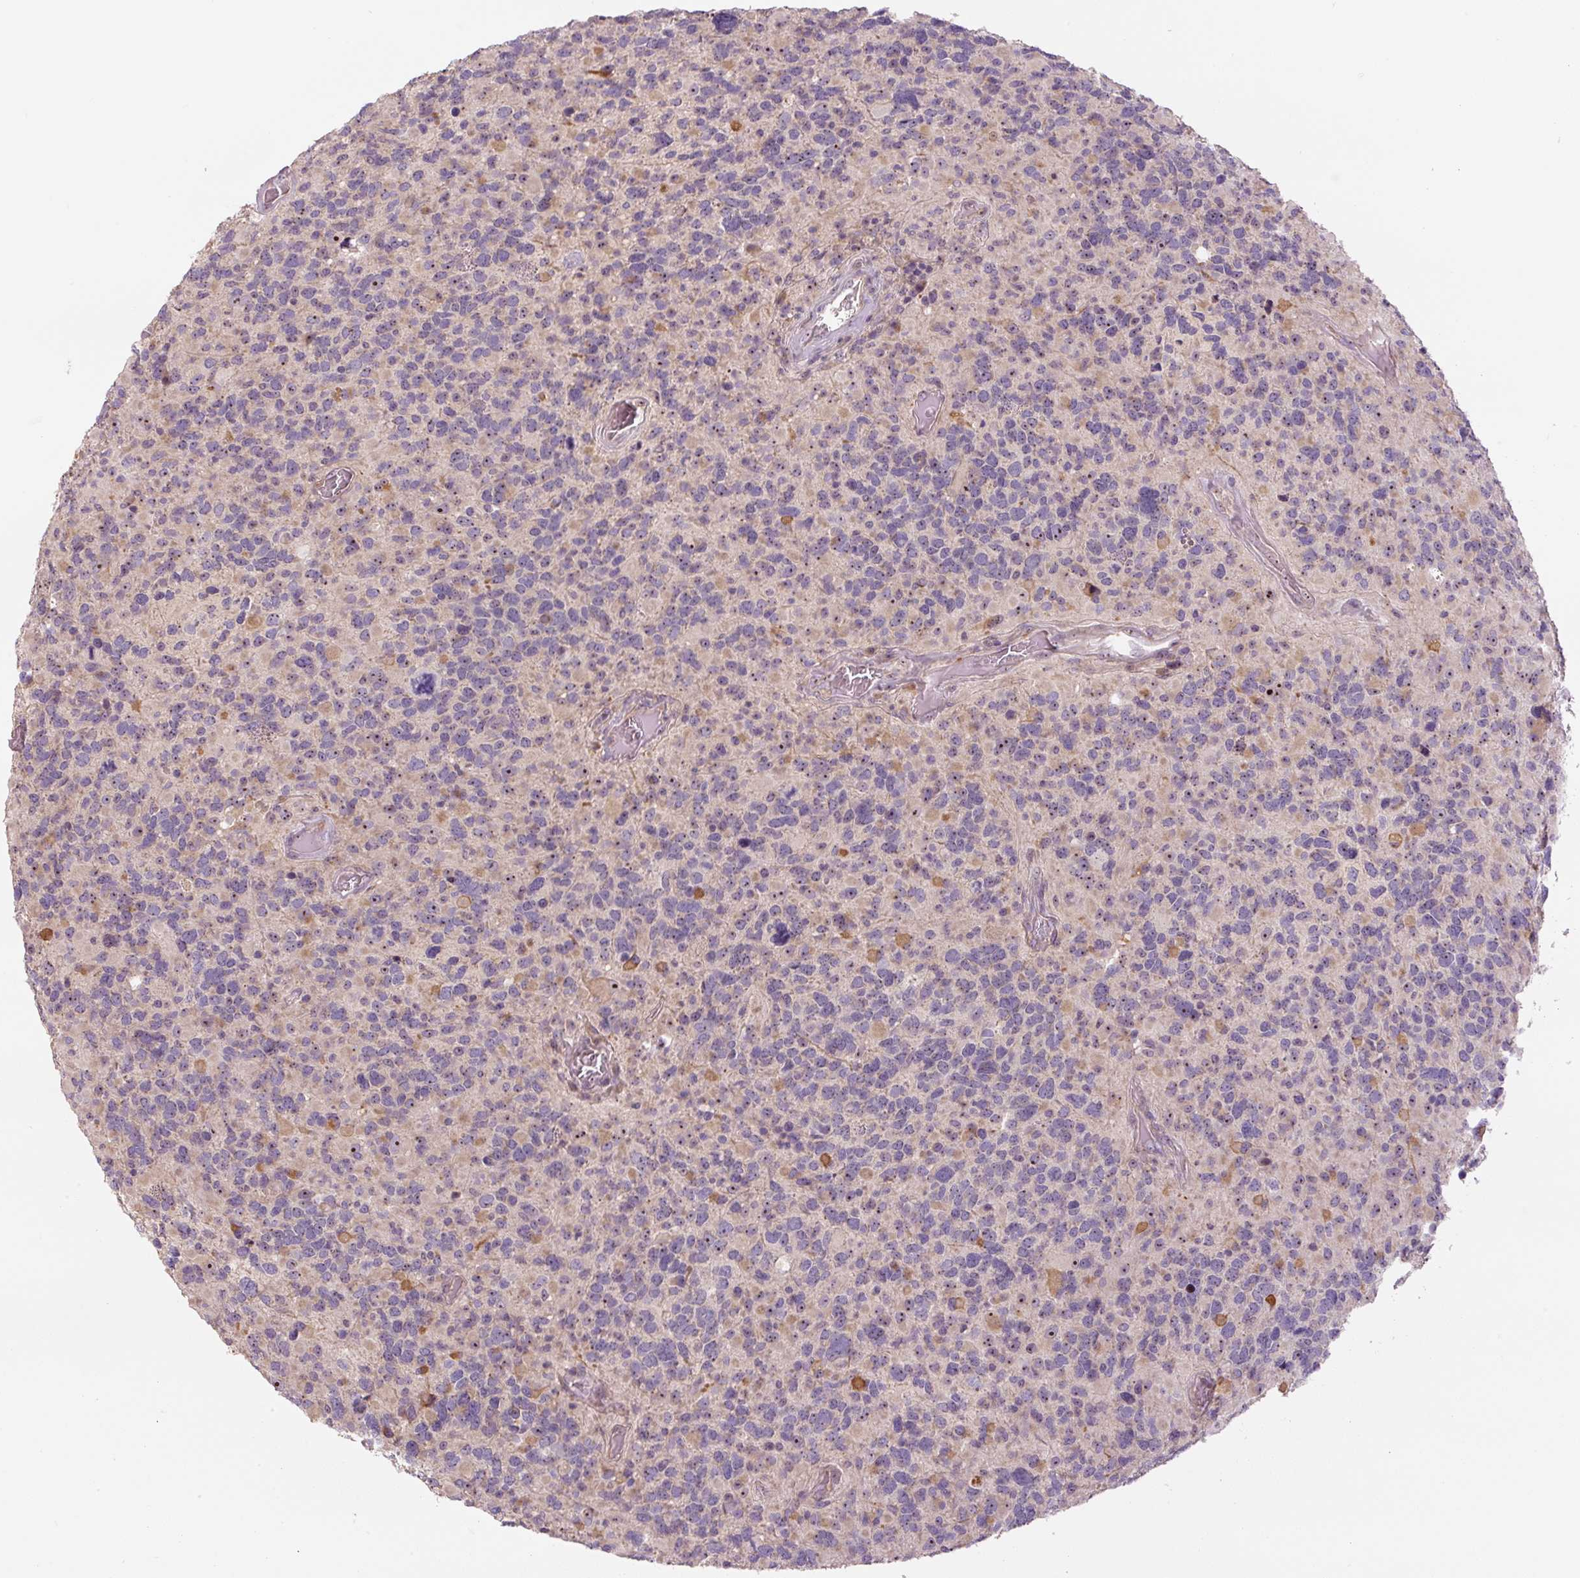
{"staining": {"intensity": "weak", "quantity": "<25%", "location": "nuclear"}, "tissue": "glioma", "cell_type": "Tumor cells", "image_type": "cancer", "snomed": [{"axis": "morphology", "description": "Glioma, malignant, High grade"}, {"axis": "topography", "description": "Brain"}], "caption": "Tumor cells show no significant staining in glioma. (Immunohistochemistry (ihc), brightfield microscopy, high magnification).", "gene": "TMEM151B", "patient": {"sex": "female", "age": 40}}